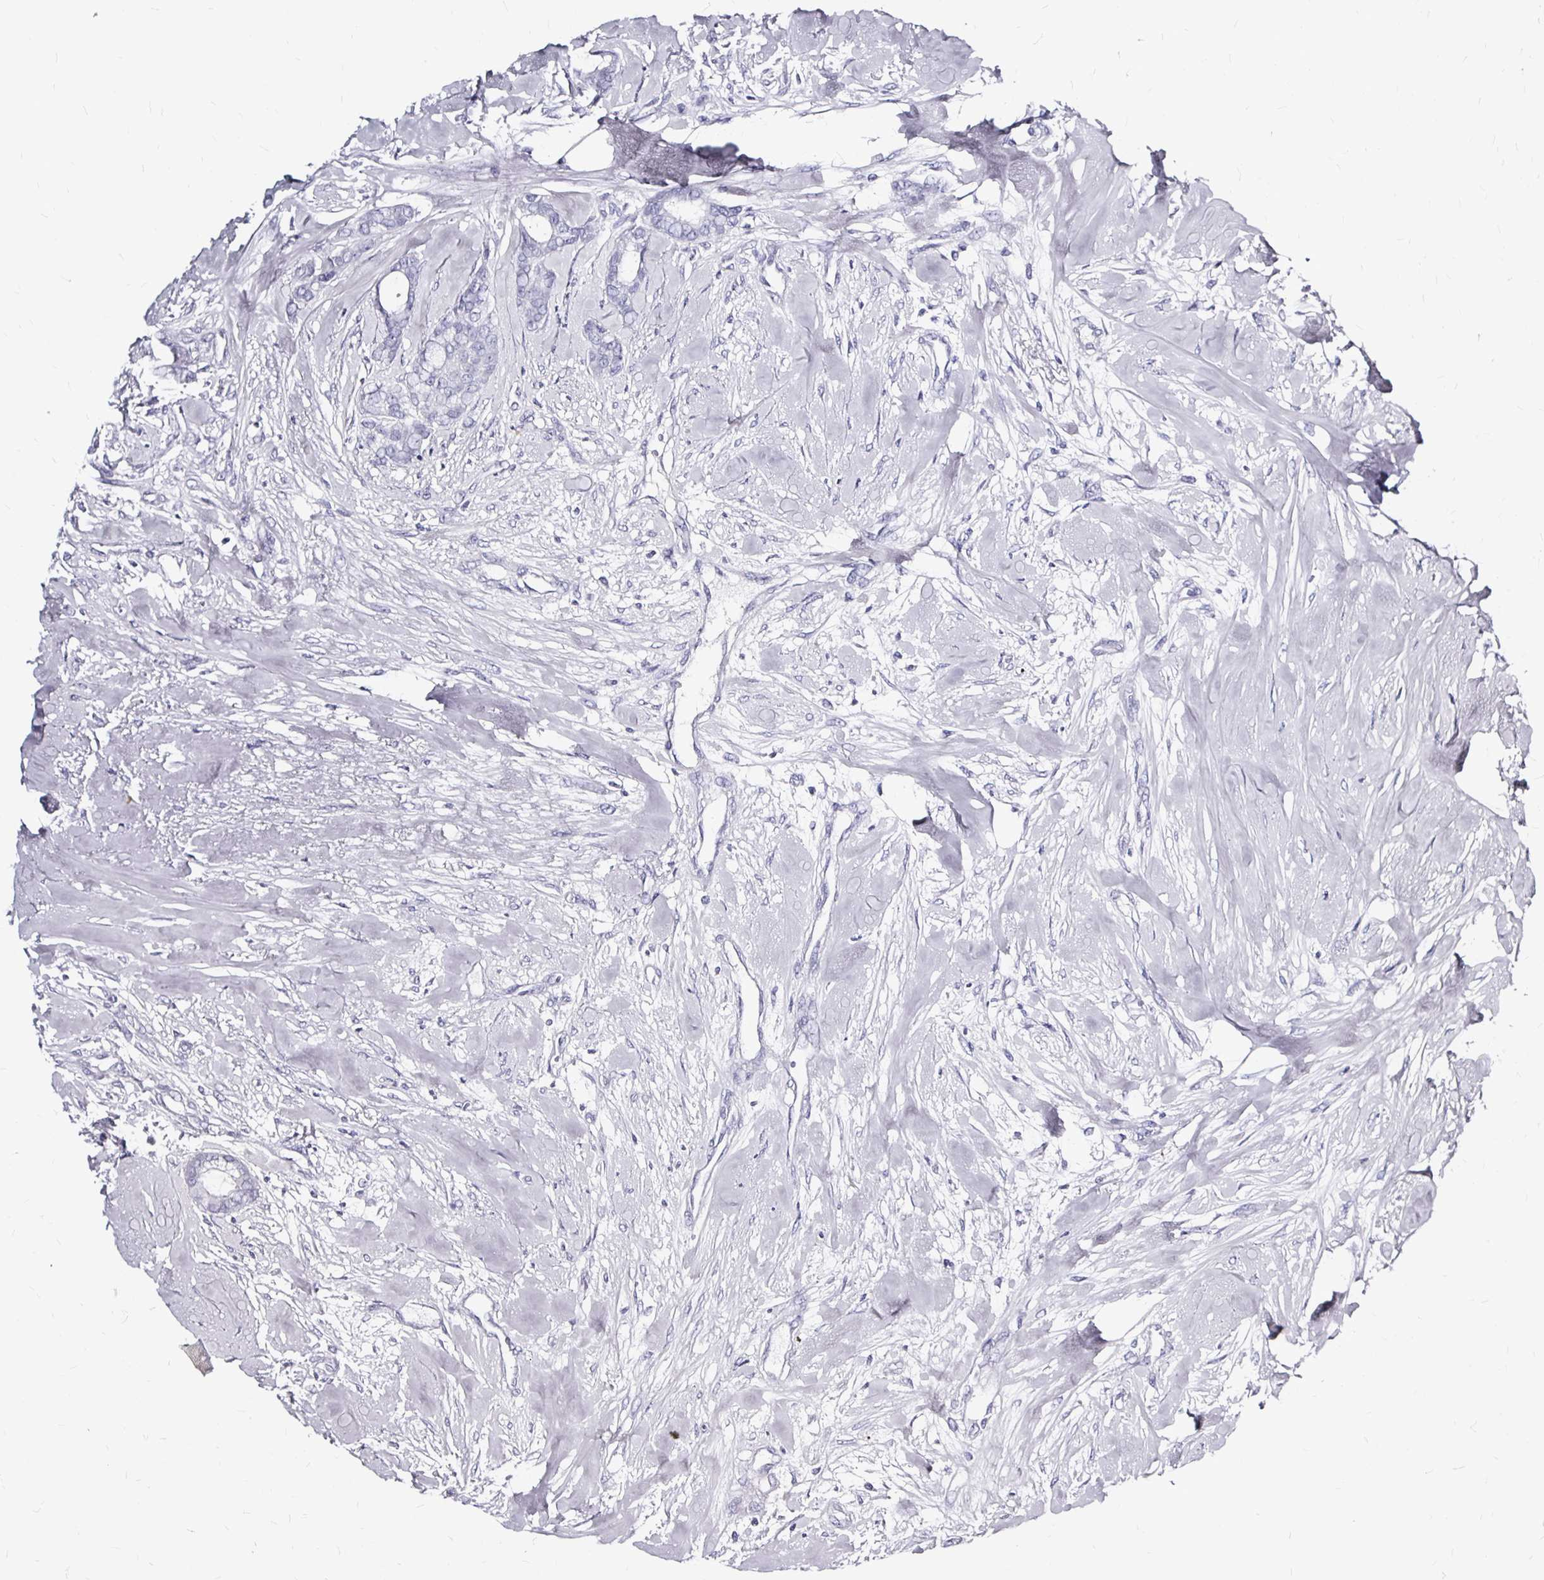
{"staining": {"intensity": "negative", "quantity": "none", "location": "none"}, "tissue": "breast cancer", "cell_type": "Tumor cells", "image_type": "cancer", "snomed": [{"axis": "morphology", "description": "Duct carcinoma"}, {"axis": "topography", "description": "Breast"}], "caption": "High magnification brightfield microscopy of breast cancer stained with DAB (3,3'-diaminobenzidine) (brown) and counterstained with hematoxylin (blue): tumor cells show no significant positivity. (DAB (3,3'-diaminobenzidine) immunohistochemistry, high magnification).", "gene": "LUZP4", "patient": {"sex": "female", "age": 84}}